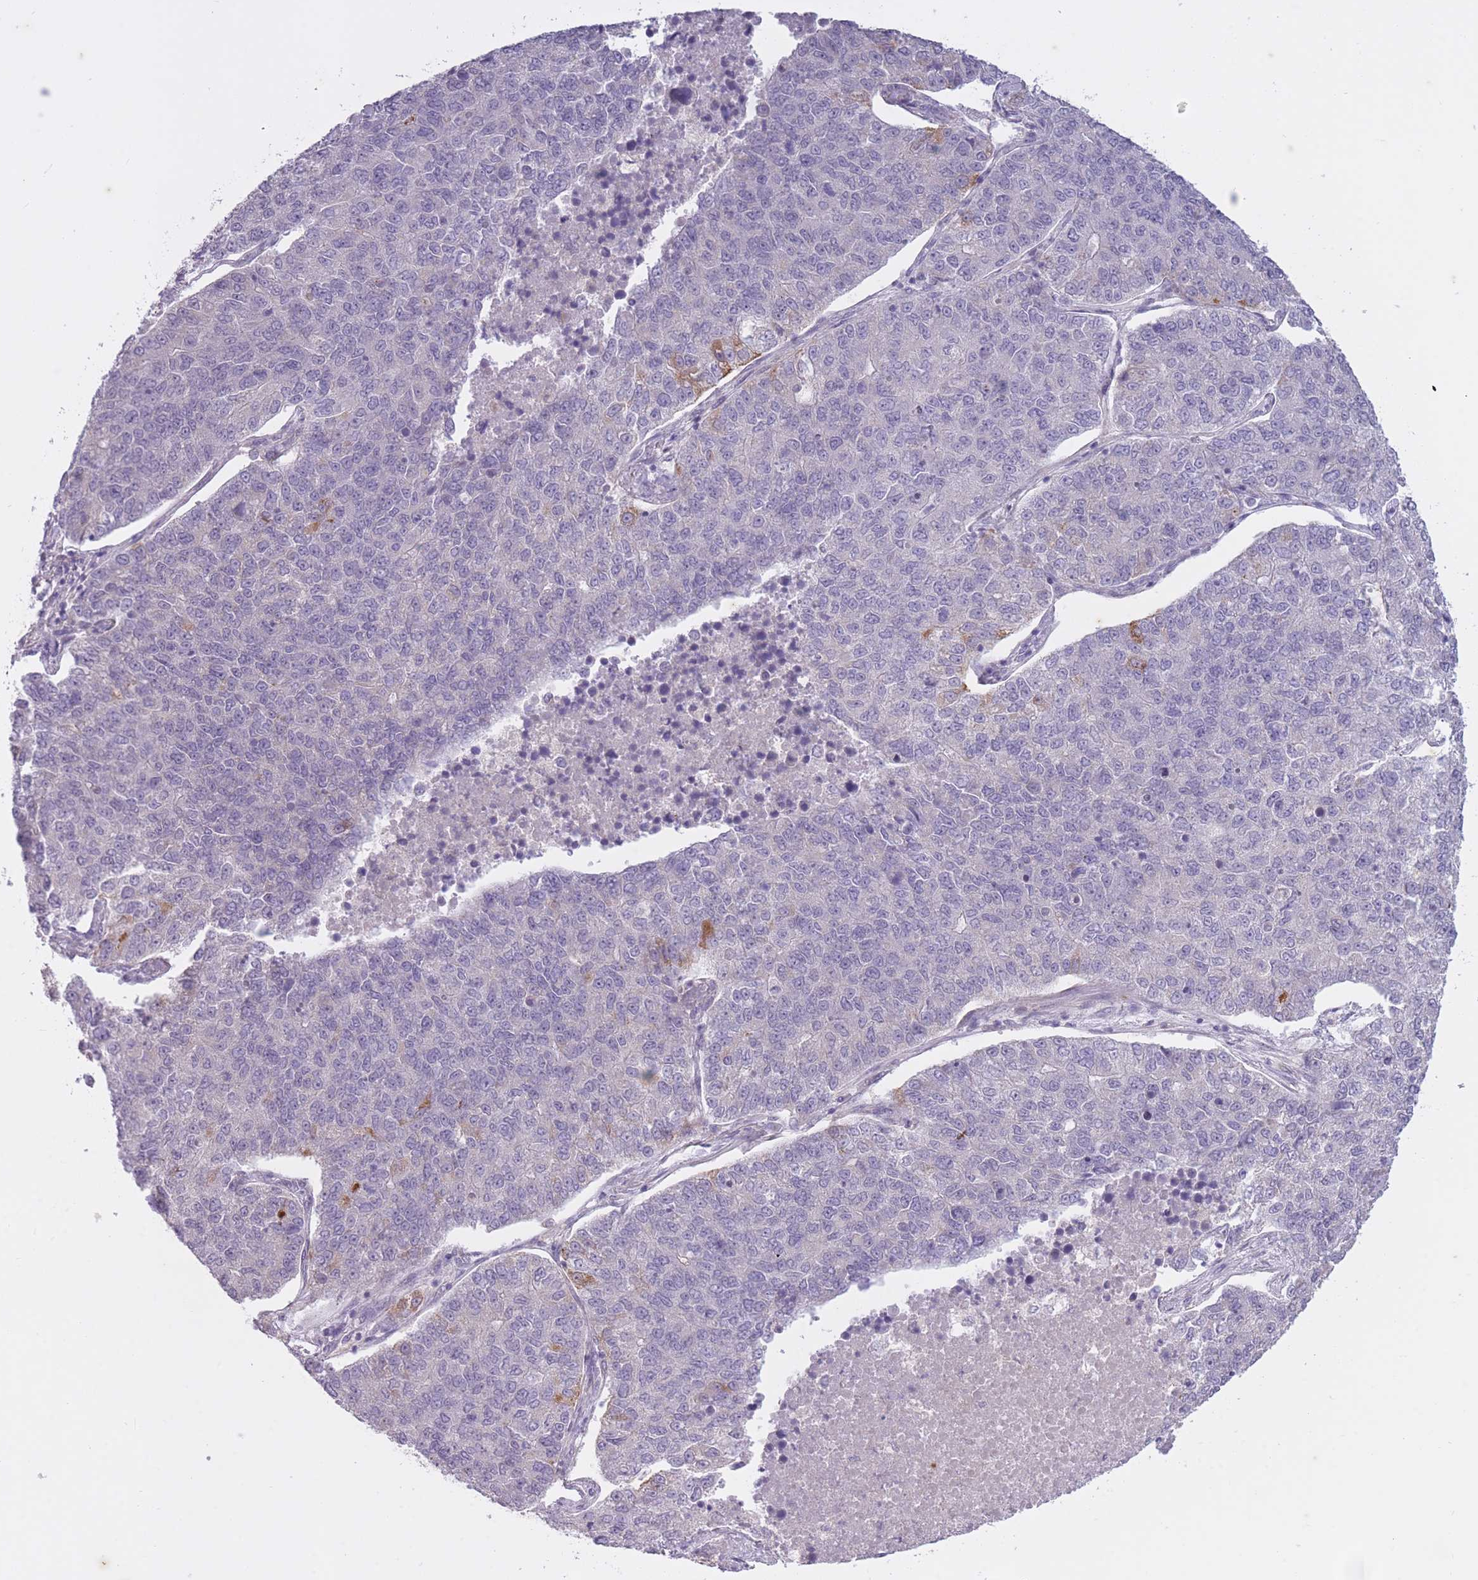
{"staining": {"intensity": "moderate", "quantity": "<25%", "location": "cytoplasmic/membranous"}, "tissue": "lung cancer", "cell_type": "Tumor cells", "image_type": "cancer", "snomed": [{"axis": "morphology", "description": "Adenocarcinoma, NOS"}, {"axis": "topography", "description": "Lung"}], "caption": "Protein analysis of lung cancer (adenocarcinoma) tissue exhibits moderate cytoplasmic/membranous expression in about <25% of tumor cells.", "gene": "ARPIN", "patient": {"sex": "male", "age": 49}}